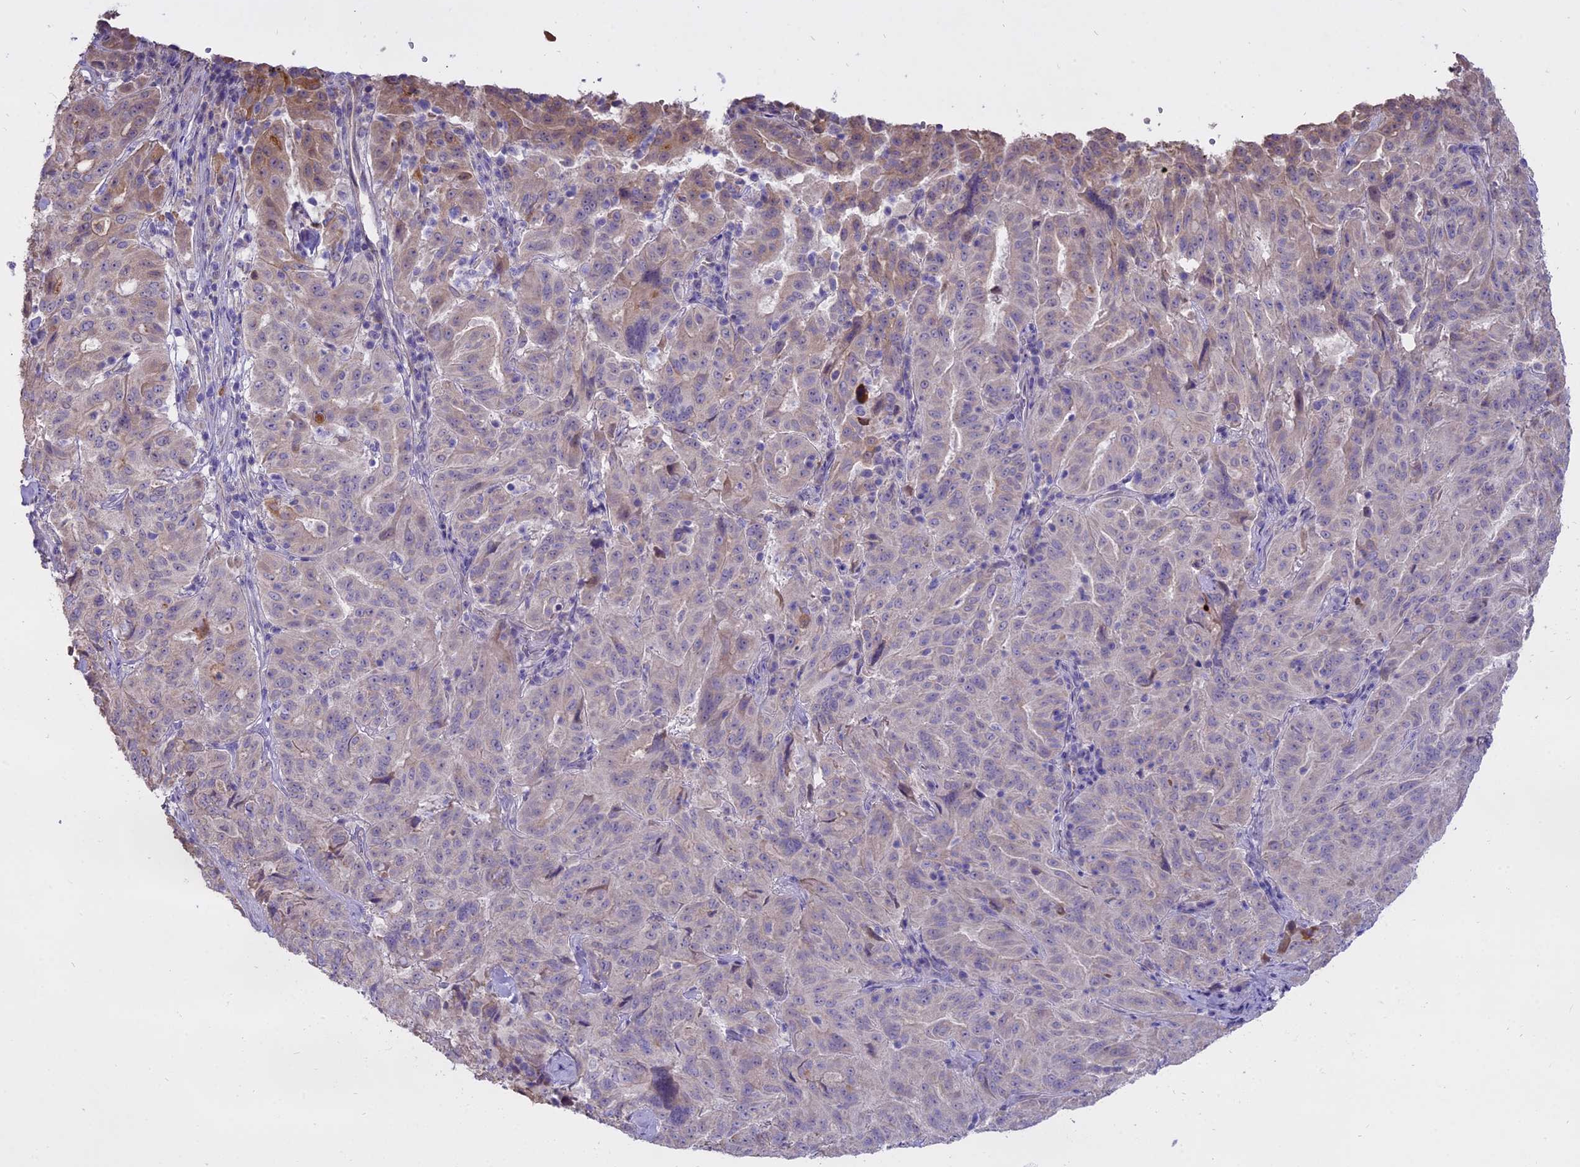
{"staining": {"intensity": "negative", "quantity": "none", "location": "none"}, "tissue": "pancreatic cancer", "cell_type": "Tumor cells", "image_type": "cancer", "snomed": [{"axis": "morphology", "description": "Adenocarcinoma, NOS"}, {"axis": "topography", "description": "Pancreas"}], "caption": "Photomicrograph shows no protein expression in tumor cells of adenocarcinoma (pancreatic) tissue.", "gene": "WFDC2", "patient": {"sex": "male", "age": 63}}